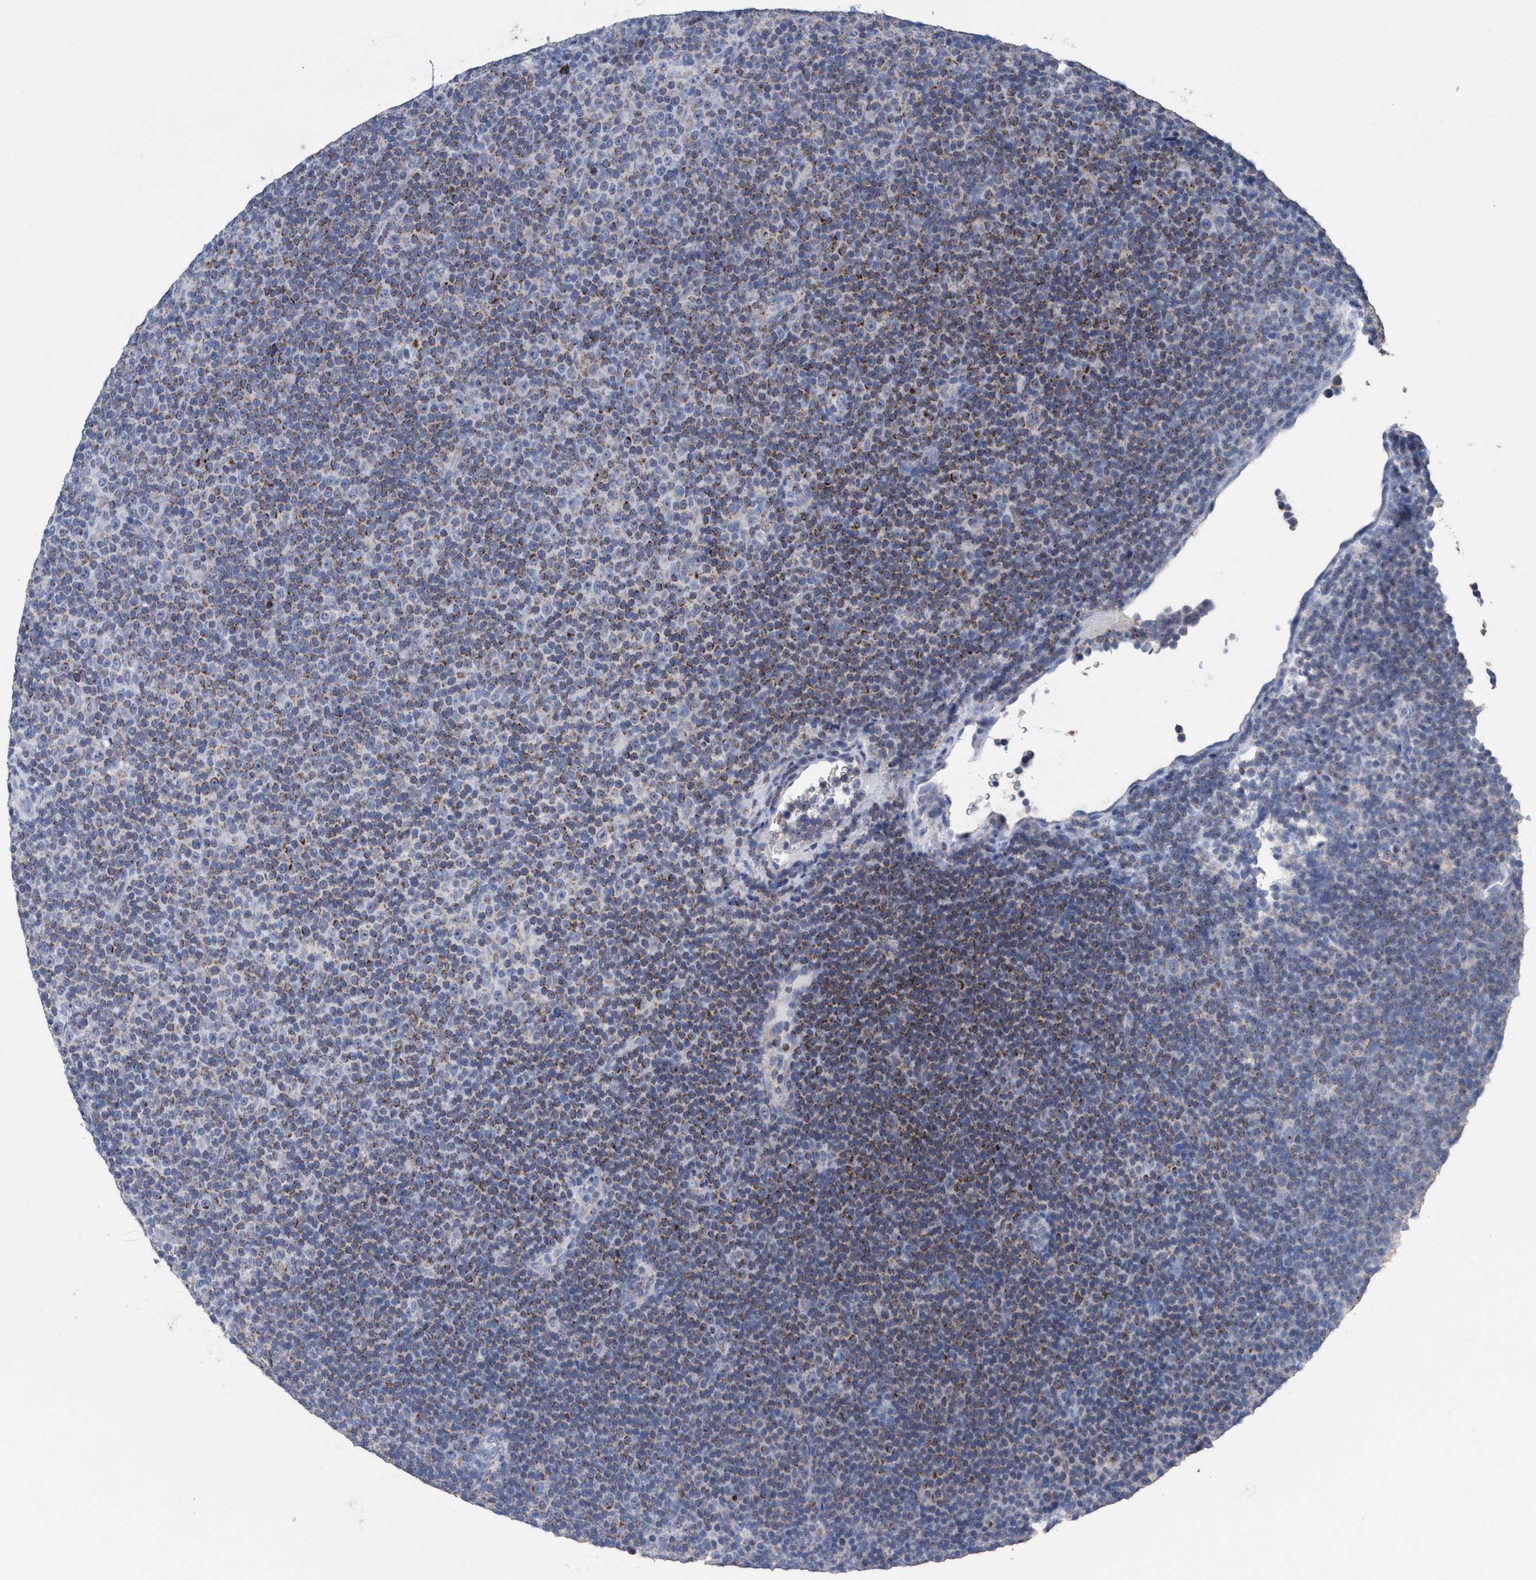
{"staining": {"intensity": "moderate", "quantity": ">75%", "location": "cytoplasmic/membranous"}, "tissue": "lymphoma", "cell_type": "Tumor cells", "image_type": "cancer", "snomed": [{"axis": "morphology", "description": "Malignant lymphoma, non-Hodgkin's type, Low grade"}, {"axis": "topography", "description": "Lymph node"}], "caption": "Brown immunohistochemical staining in low-grade malignant lymphoma, non-Hodgkin's type displays moderate cytoplasmic/membranous staining in about >75% of tumor cells. Nuclei are stained in blue.", "gene": "RSAD1", "patient": {"sex": "female", "age": 67}}